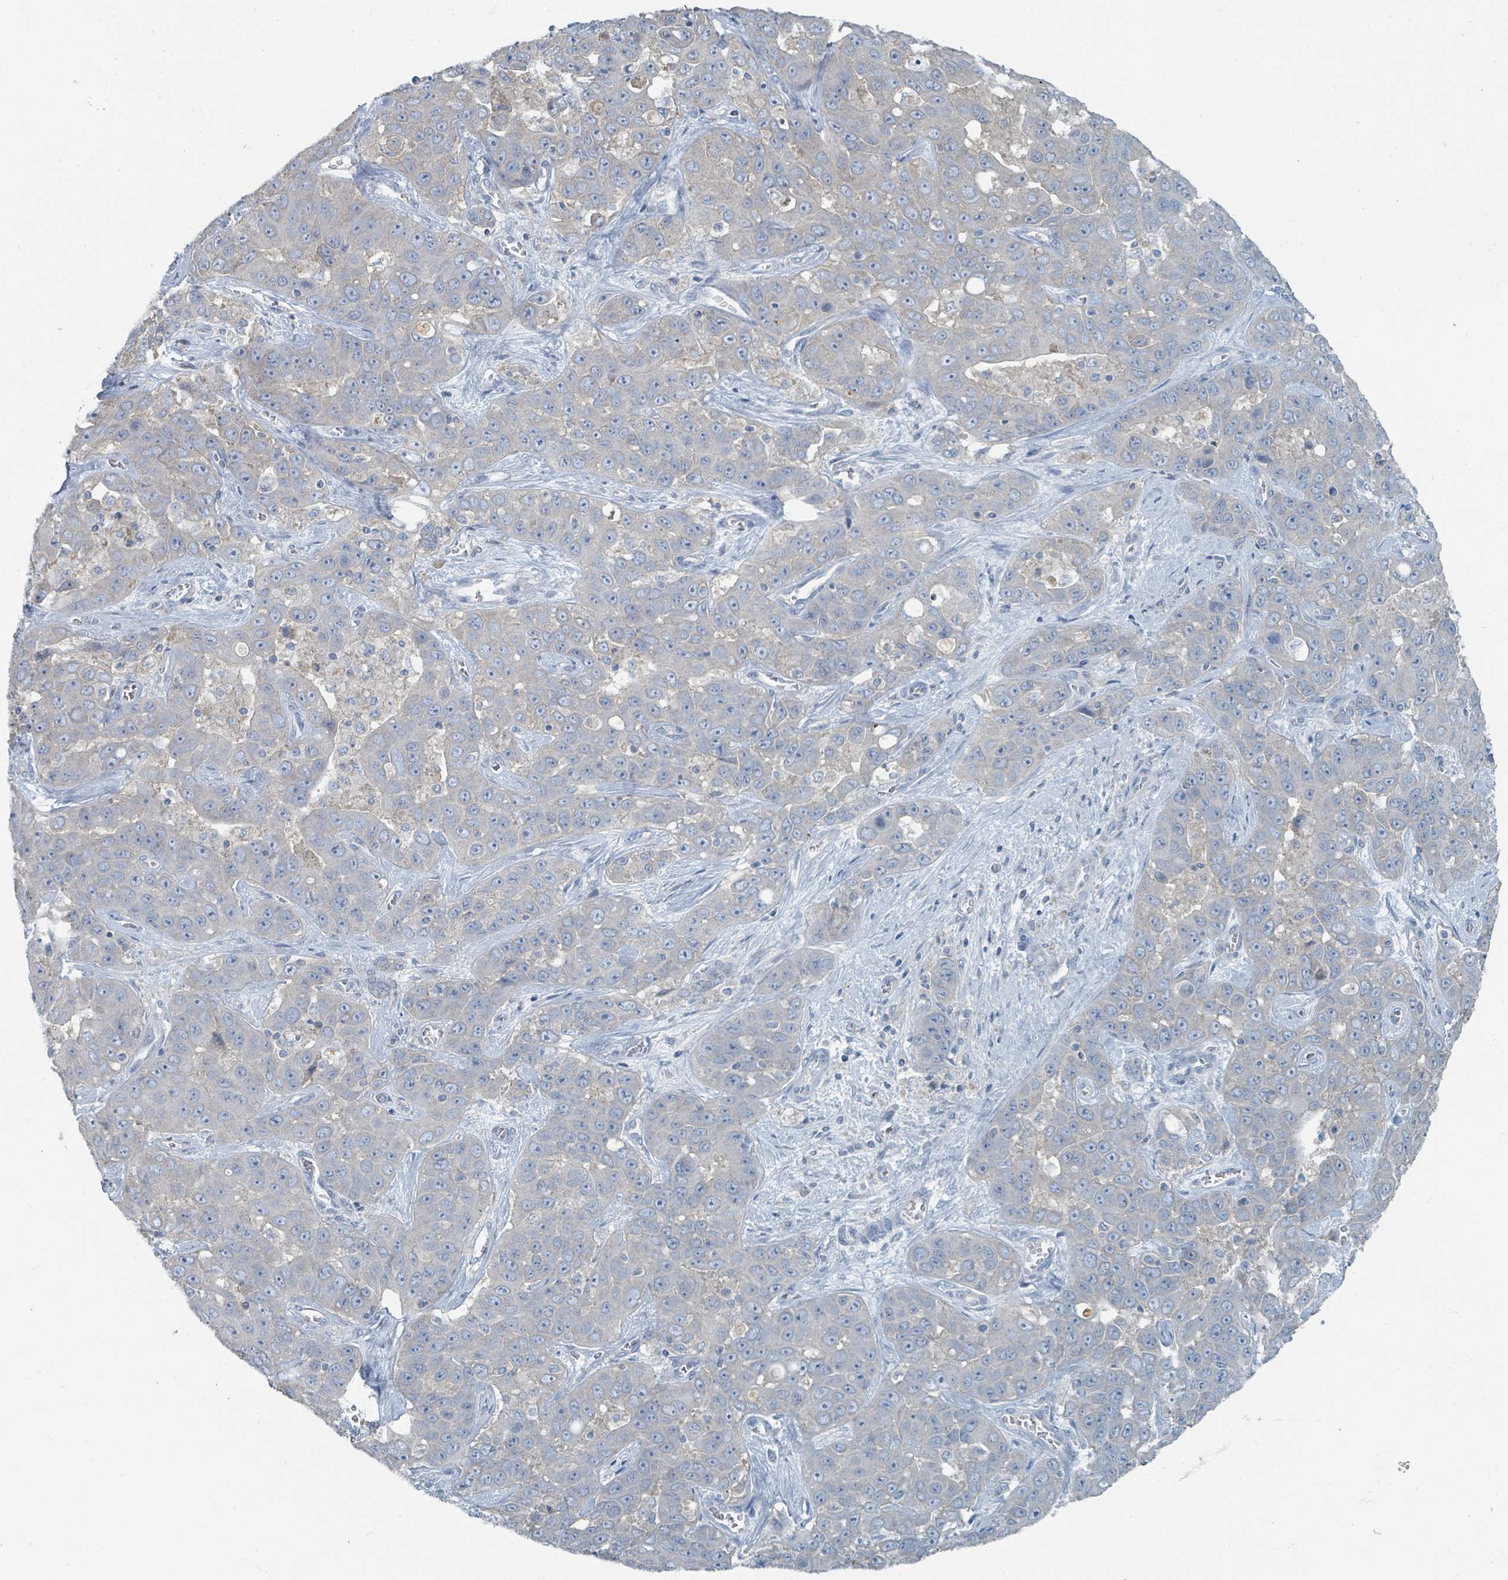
{"staining": {"intensity": "negative", "quantity": "none", "location": "none"}, "tissue": "liver cancer", "cell_type": "Tumor cells", "image_type": "cancer", "snomed": [{"axis": "morphology", "description": "Cholangiocarcinoma"}, {"axis": "topography", "description": "Liver"}], "caption": "A photomicrograph of liver cancer stained for a protein demonstrates no brown staining in tumor cells. (IHC, brightfield microscopy, high magnification).", "gene": "RASA4", "patient": {"sex": "female", "age": 52}}